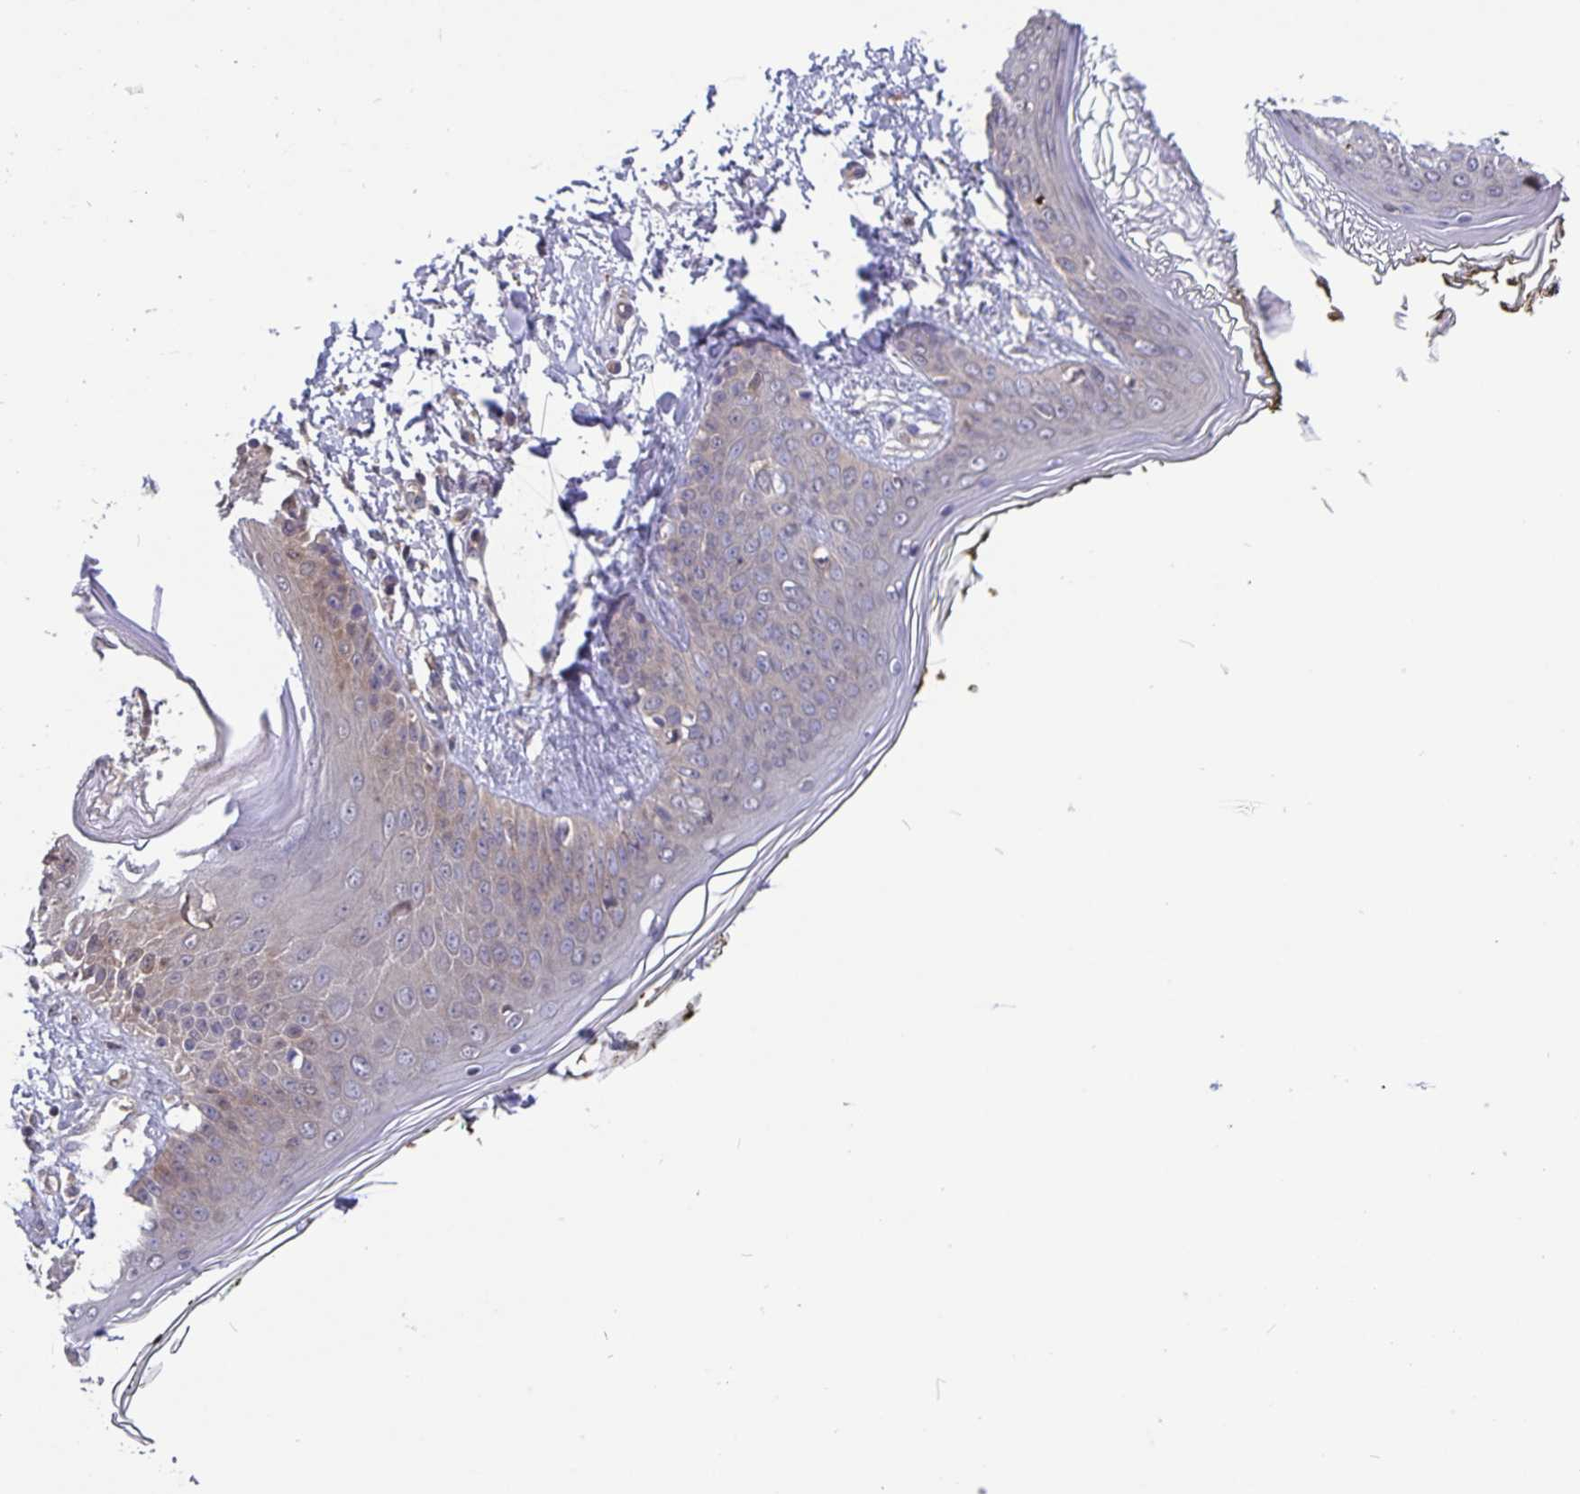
{"staining": {"intensity": "moderate", "quantity": ">75%", "location": "cytoplasmic/membranous"}, "tissue": "skin", "cell_type": "Fibroblasts", "image_type": "normal", "snomed": [{"axis": "morphology", "description": "Normal tissue, NOS"}, {"axis": "topography", "description": "Skin"}], "caption": "Fibroblasts reveal moderate cytoplasmic/membranous expression in approximately >75% of cells in unremarkable skin.", "gene": "FEM1C", "patient": {"sex": "female", "age": 34}}